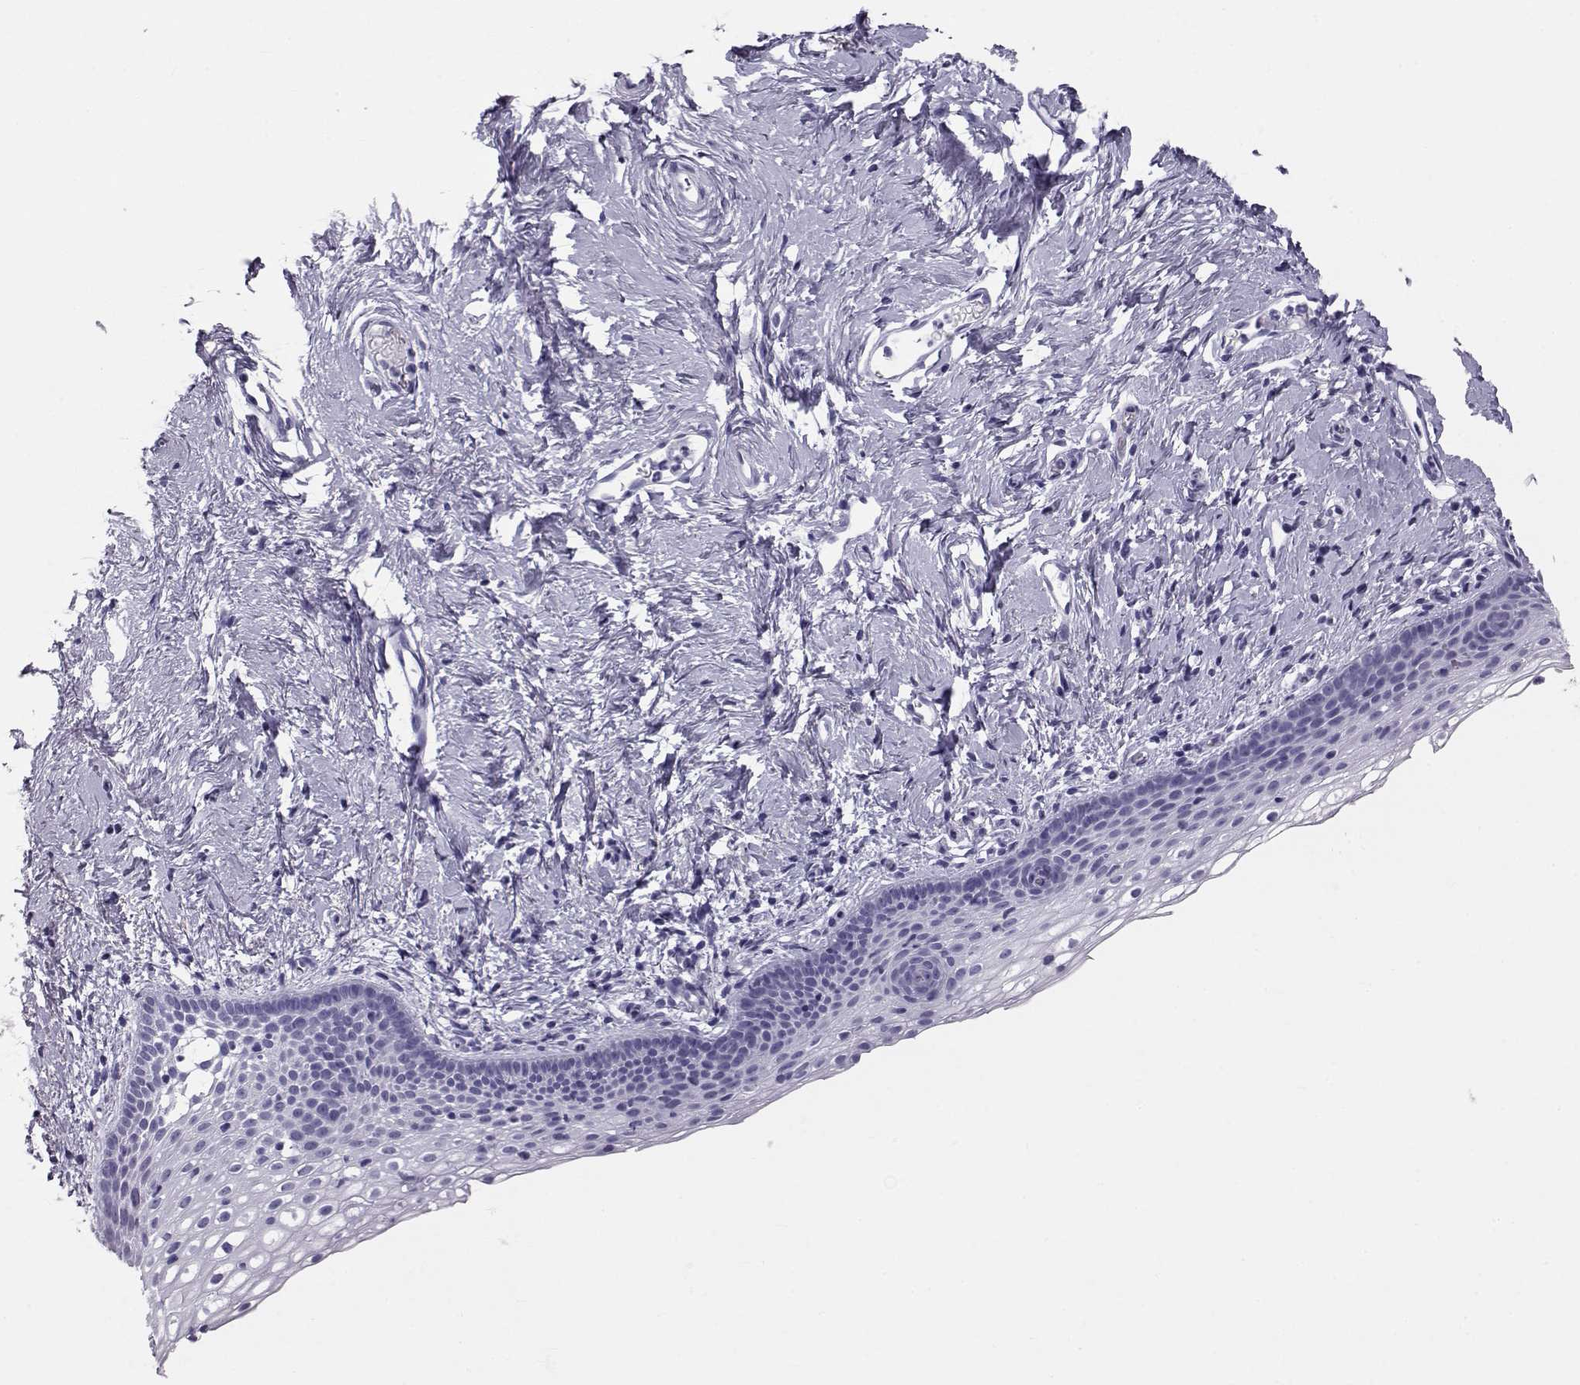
{"staining": {"intensity": "negative", "quantity": "none", "location": "none"}, "tissue": "vagina", "cell_type": "Squamous epithelial cells", "image_type": "normal", "snomed": [{"axis": "morphology", "description": "Normal tissue, NOS"}, {"axis": "topography", "description": "Vagina"}], "caption": "Protein analysis of normal vagina displays no significant positivity in squamous epithelial cells. (DAB immunohistochemistry (IHC) visualized using brightfield microscopy, high magnification).", "gene": "RD3", "patient": {"sex": "female", "age": 61}}